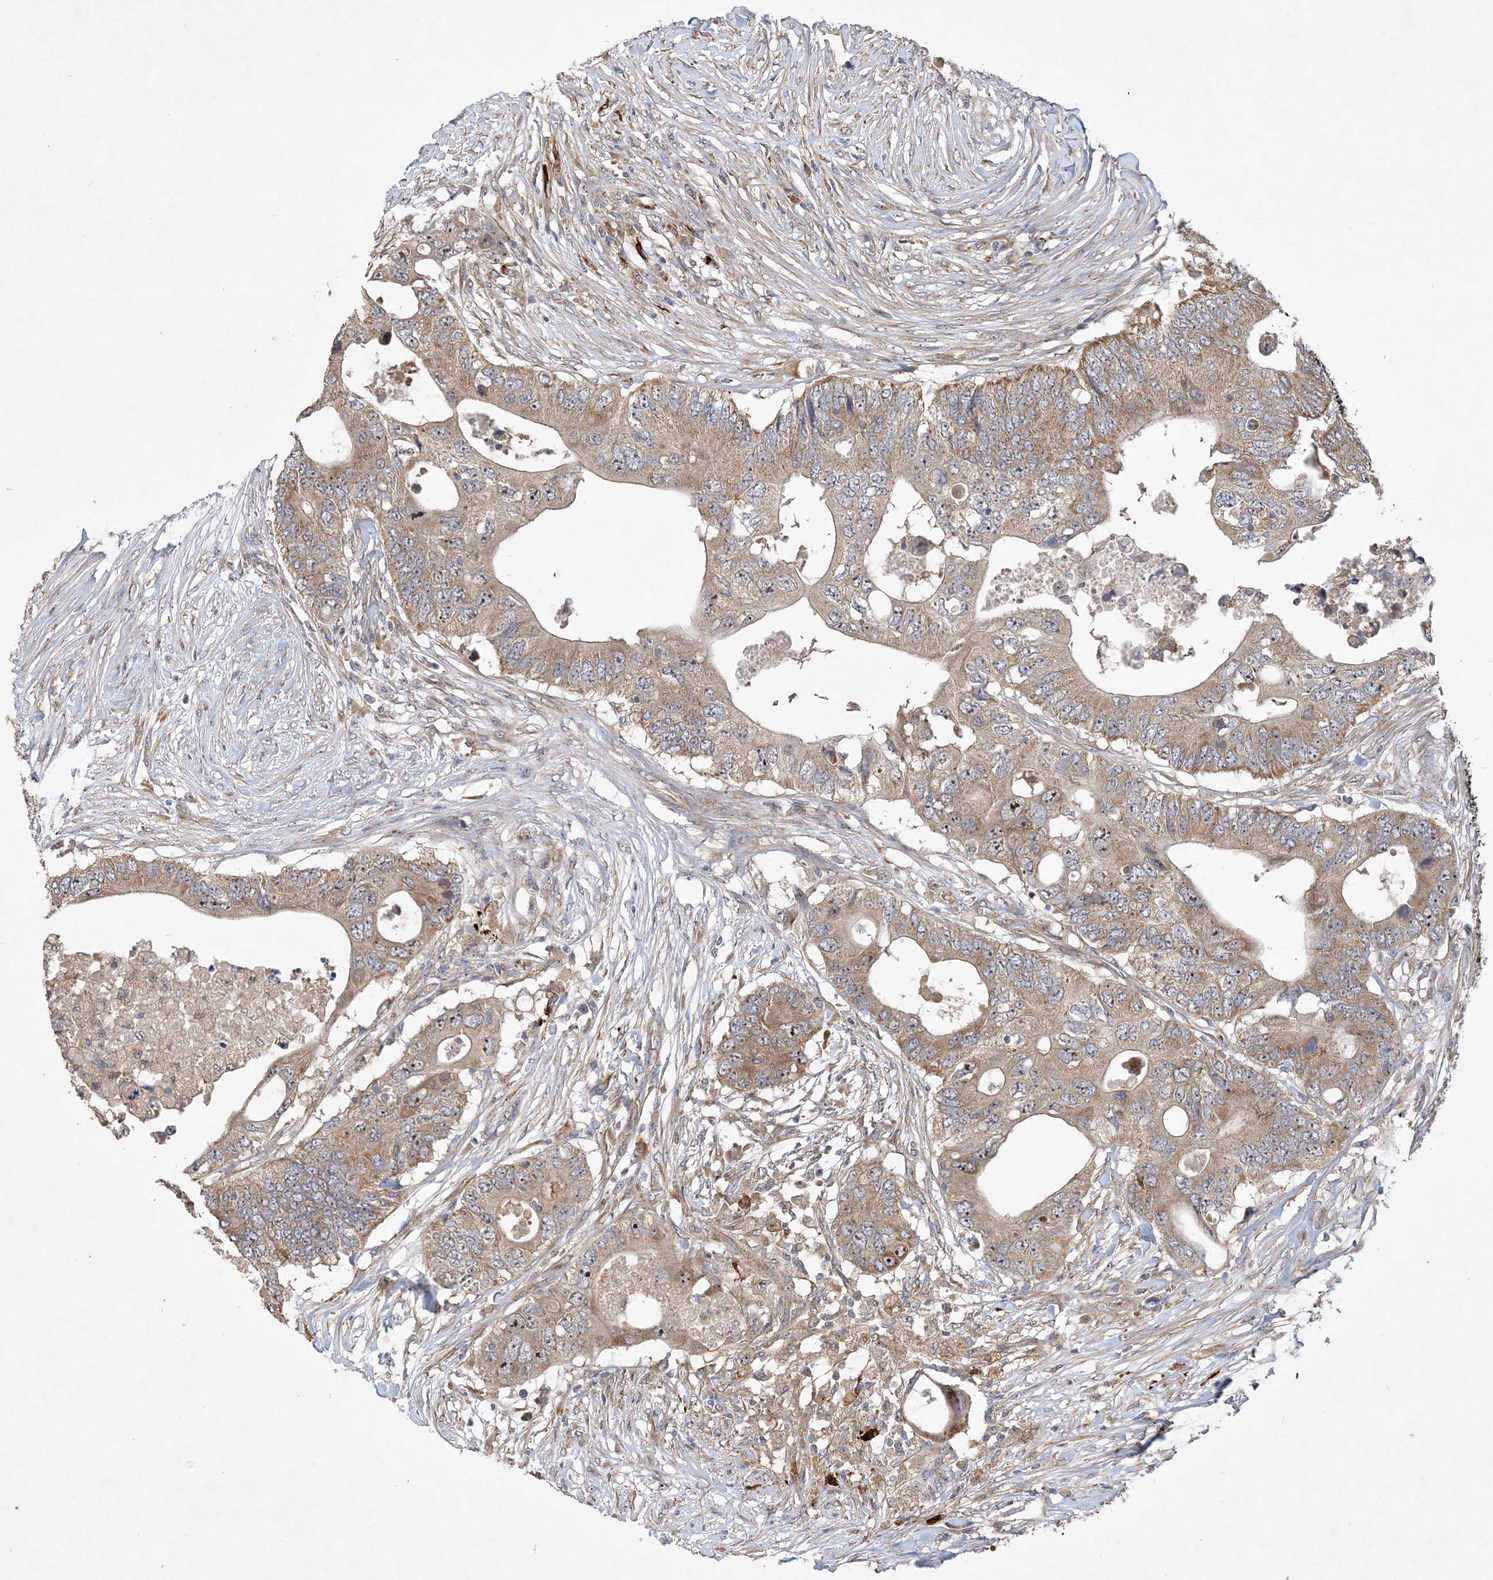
{"staining": {"intensity": "moderate", "quantity": ">75%", "location": "cytoplasmic/membranous,nuclear"}, "tissue": "colorectal cancer", "cell_type": "Tumor cells", "image_type": "cancer", "snomed": [{"axis": "morphology", "description": "Adenocarcinoma, NOS"}, {"axis": "topography", "description": "Colon"}], "caption": "Adenocarcinoma (colorectal) tissue displays moderate cytoplasmic/membranous and nuclear positivity in approximately >75% of tumor cells", "gene": "FEZ2", "patient": {"sex": "male", "age": 71}}